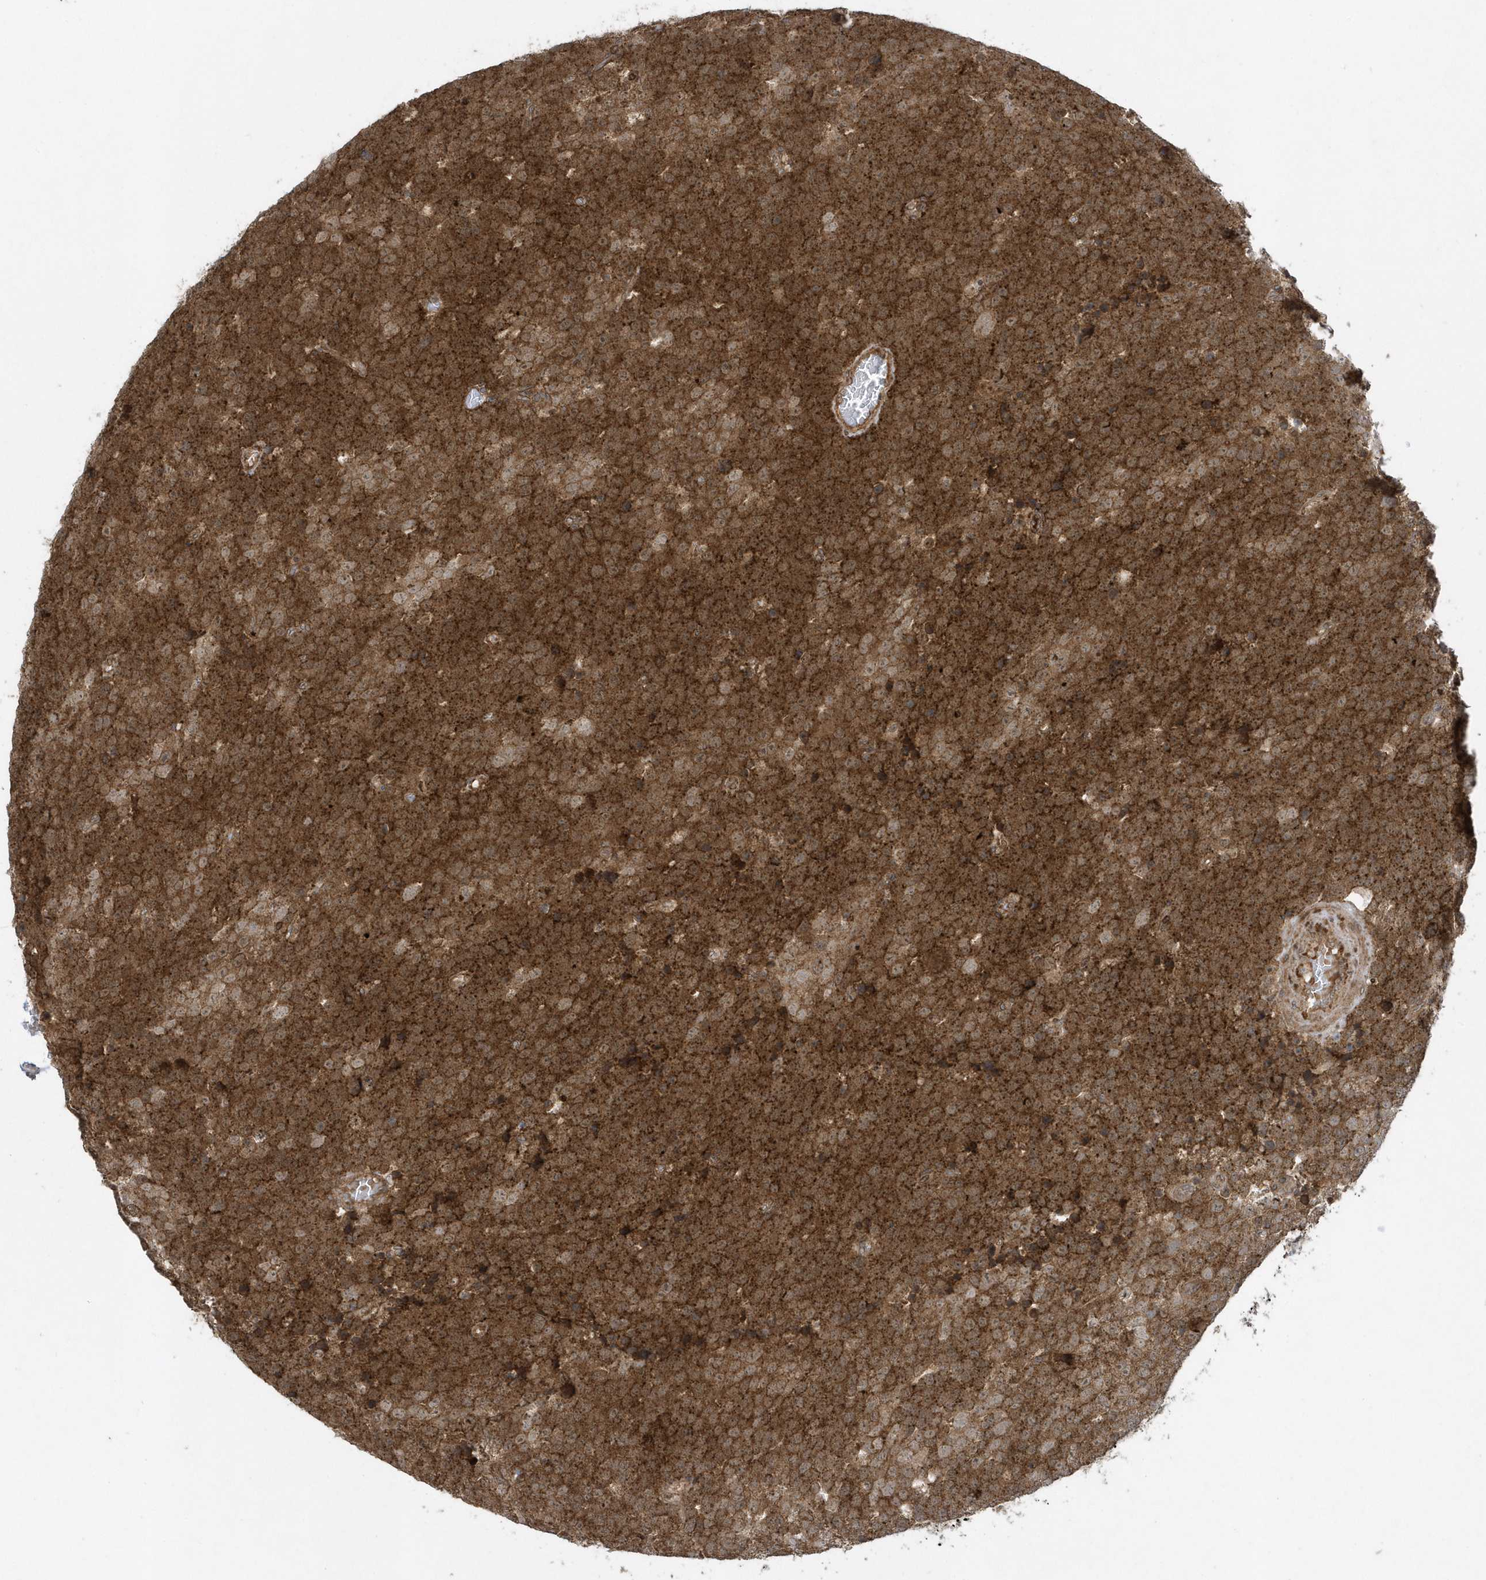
{"staining": {"intensity": "strong", "quantity": ">75%", "location": "cytoplasmic/membranous"}, "tissue": "testis cancer", "cell_type": "Tumor cells", "image_type": "cancer", "snomed": [{"axis": "morphology", "description": "Seminoma, NOS"}, {"axis": "topography", "description": "Testis"}], "caption": "Testis cancer stained with DAB (3,3'-diaminobenzidine) immunohistochemistry (IHC) reveals high levels of strong cytoplasmic/membranous positivity in approximately >75% of tumor cells.", "gene": "STAMBP", "patient": {"sex": "male", "age": 71}}